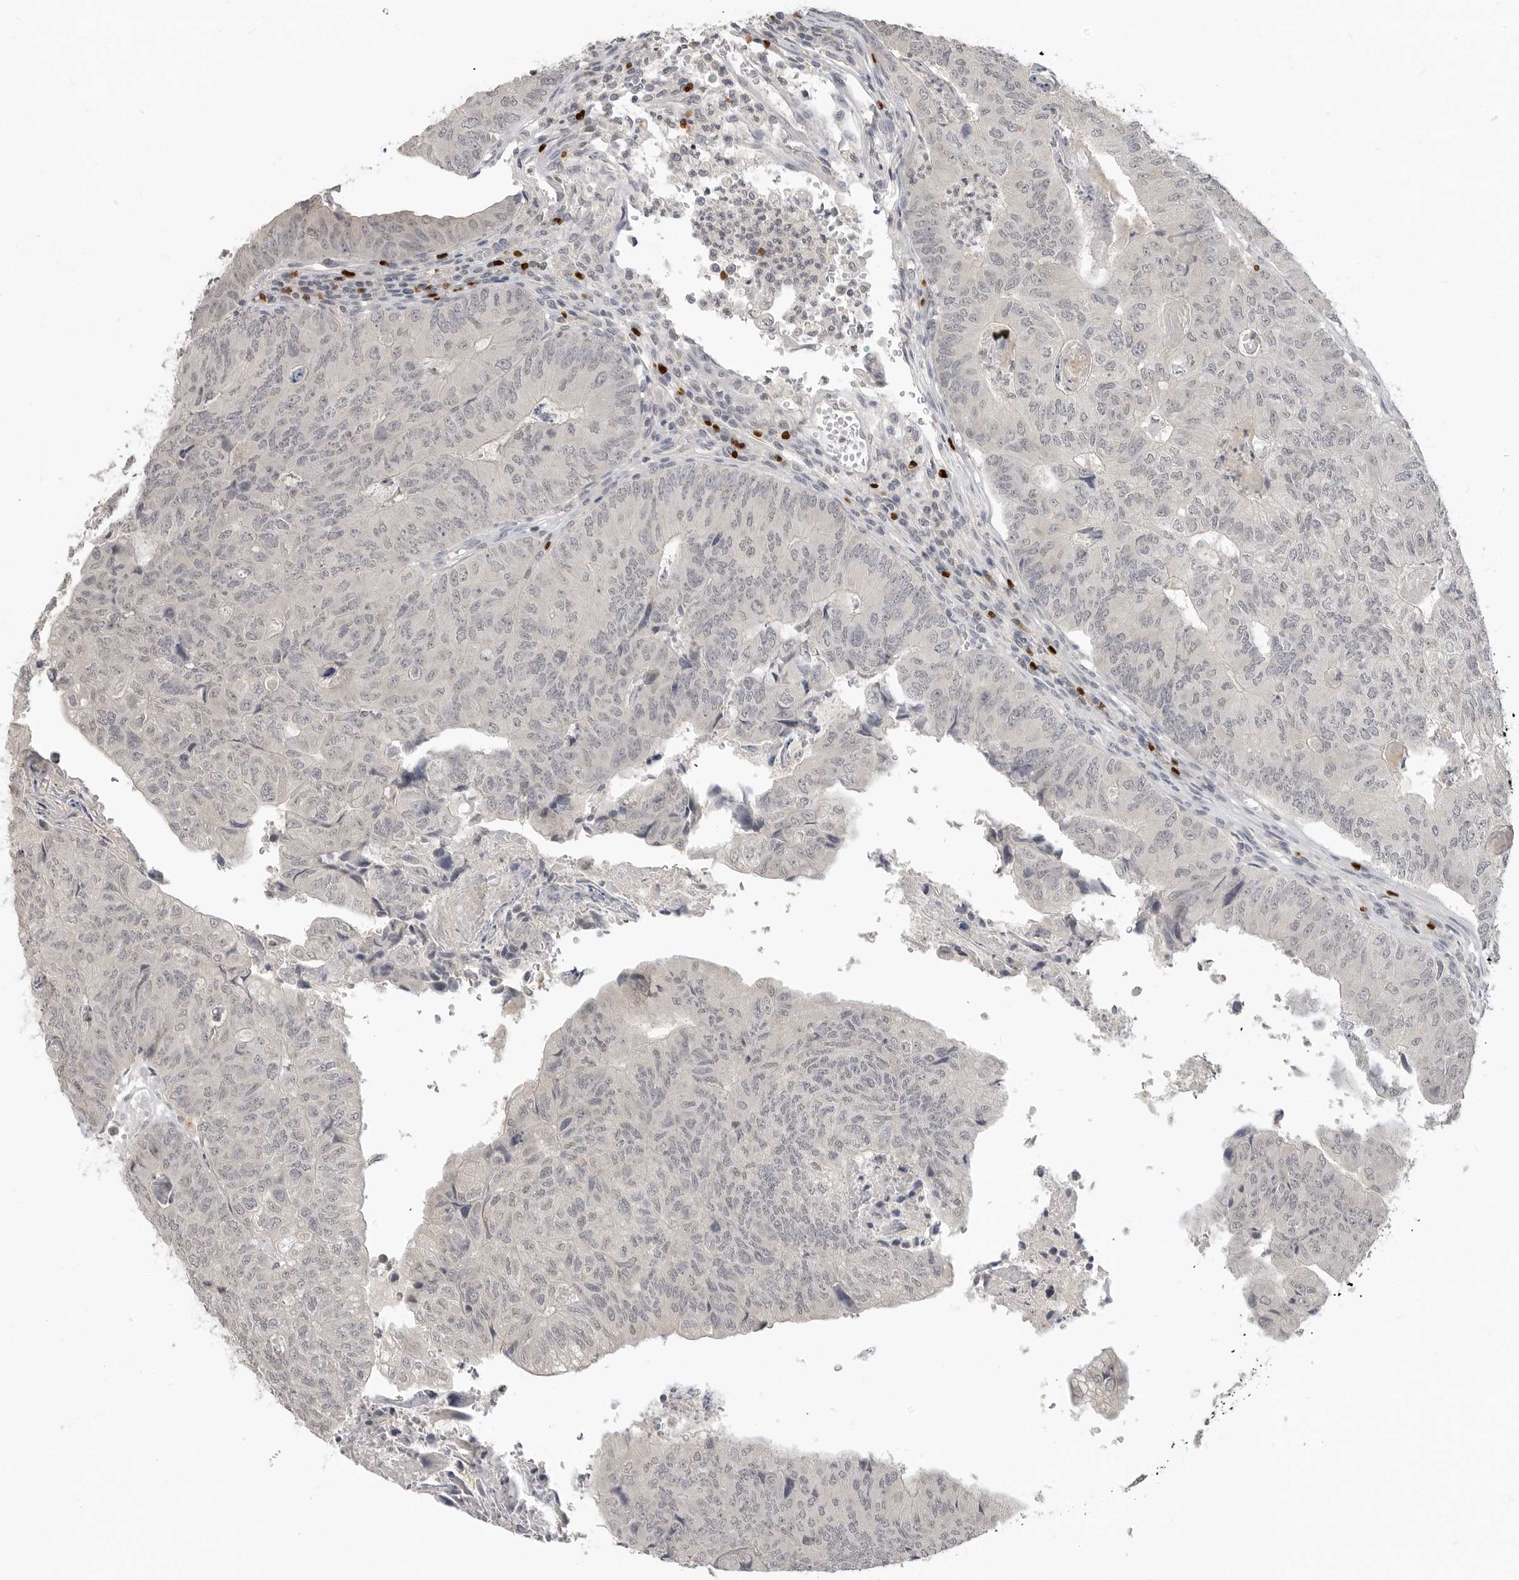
{"staining": {"intensity": "negative", "quantity": "none", "location": "none"}, "tissue": "colorectal cancer", "cell_type": "Tumor cells", "image_type": "cancer", "snomed": [{"axis": "morphology", "description": "Adenocarcinoma, NOS"}, {"axis": "topography", "description": "Colon"}], "caption": "The image exhibits no staining of tumor cells in colorectal cancer.", "gene": "FOXP3", "patient": {"sex": "female", "age": 67}}